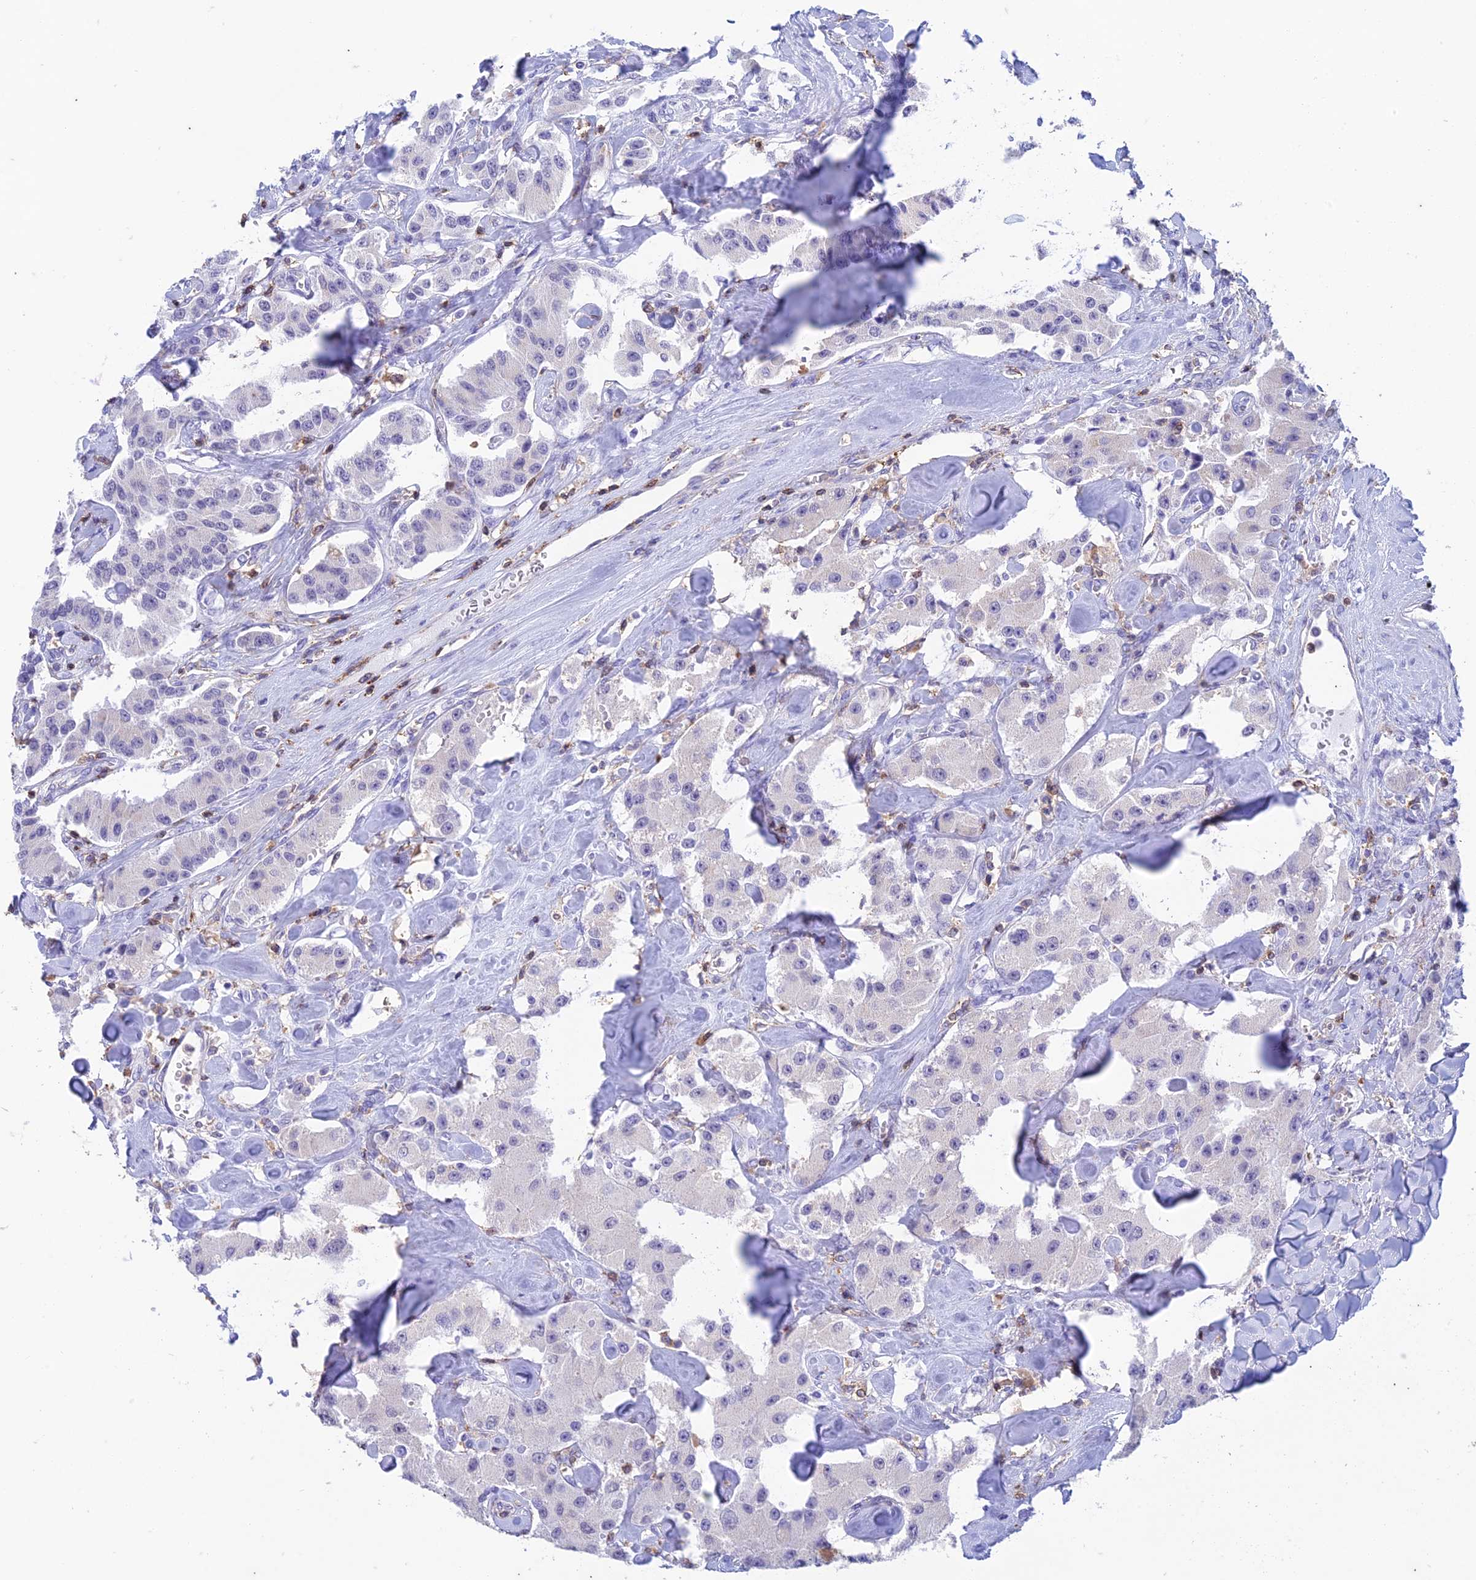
{"staining": {"intensity": "negative", "quantity": "none", "location": "none"}, "tissue": "carcinoid", "cell_type": "Tumor cells", "image_type": "cancer", "snomed": [{"axis": "morphology", "description": "Carcinoid, malignant, NOS"}, {"axis": "topography", "description": "Pancreas"}], "caption": "An image of carcinoid (malignant) stained for a protein exhibits no brown staining in tumor cells. (DAB immunohistochemistry (IHC), high magnification).", "gene": "FGF7", "patient": {"sex": "male", "age": 41}}